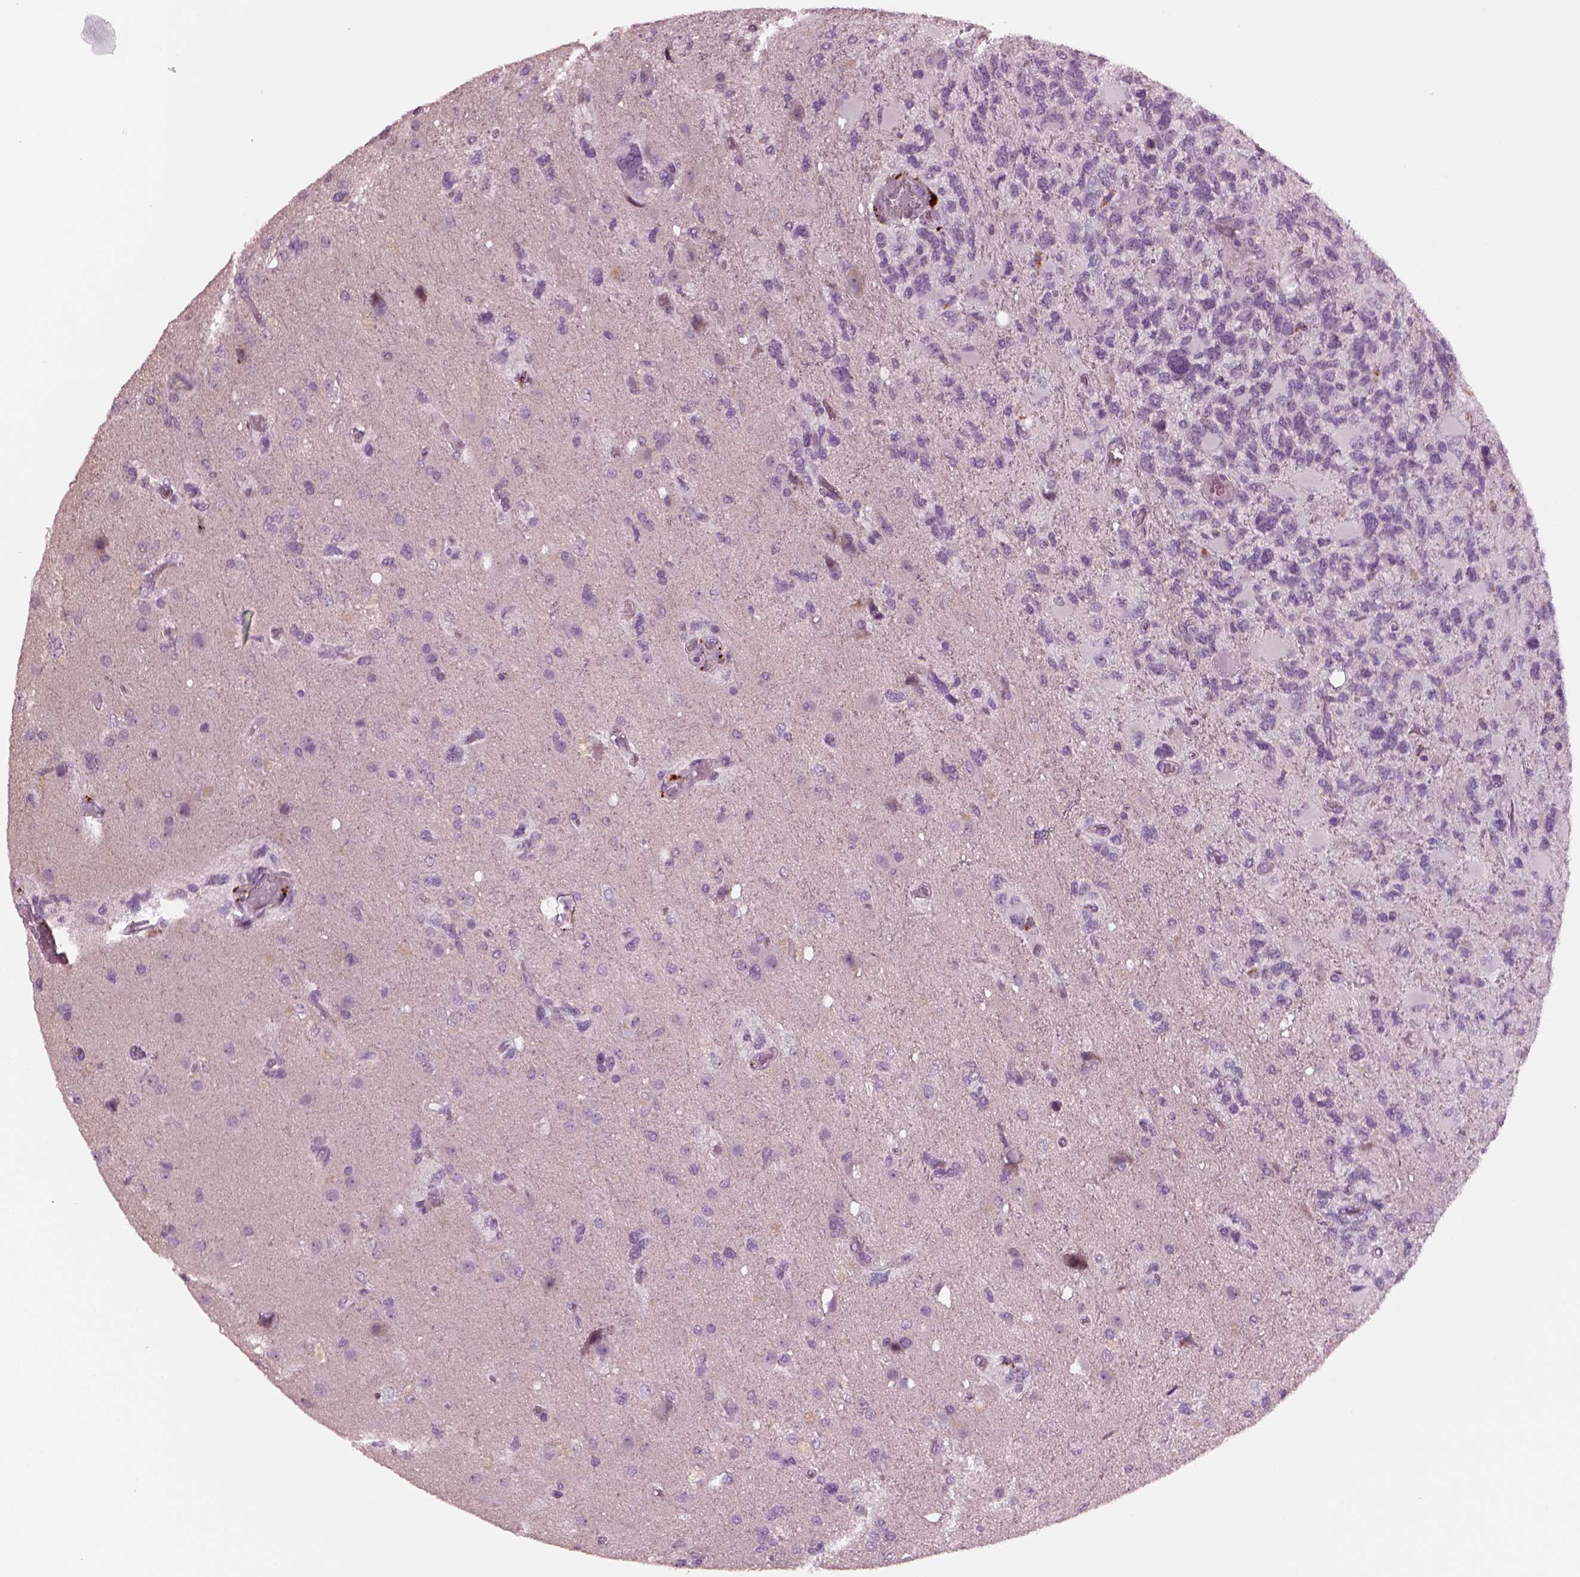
{"staining": {"intensity": "negative", "quantity": "none", "location": "none"}, "tissue": "glioma", "cell_type": "Tumor cells", "image_type": "cancer", "snomed": [{"axis": "morphology", "description": "Glioma, malignant, High grade"}, {"axis": "topography", "description": "Brain"}], "caption": "This is an immunohistochemistry photomicrograph of malignant high-grade glioma. There is no staining in tumor cells.", "gene": "SLAMF8", "patient": {"sex": "female", "age": 71}}